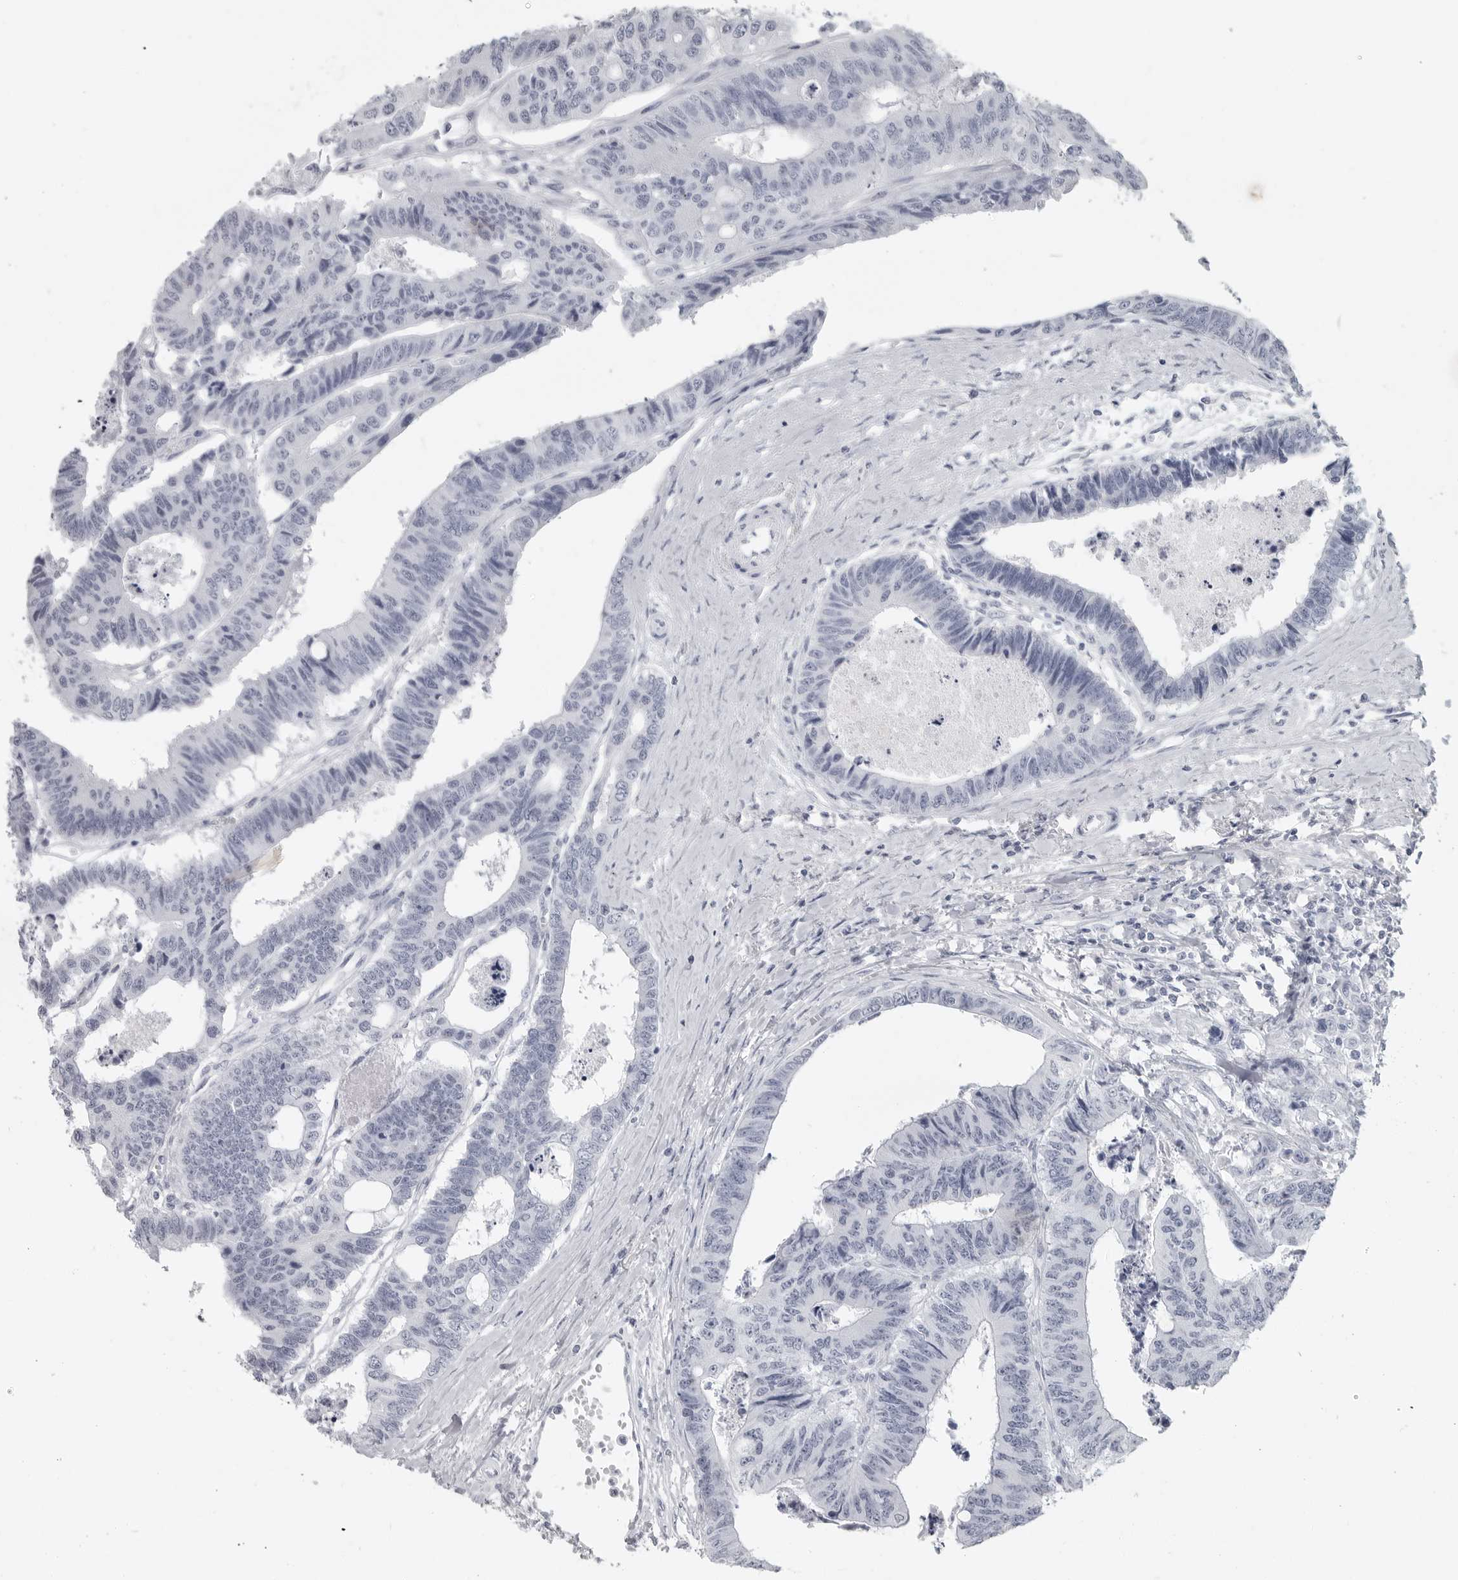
{"staining": {"intensity": "negative", "quantity": "none", "location": "none"}, "tissue": "colorectal cancer", "cell_type": "Tumor cells", "image_type": "cancer", "snomed": [{"axis": "morphology", "description": "Adenocarcinoma, NOS"}, {"axis": "topography", "description": "Rectum"}], "caption": "A histopathology image of colorectal cancer stained for a protein reveals no brown staining in tumor cells.", "gene": "LY6D", "patient": {"sex": "male", "age": 84}}